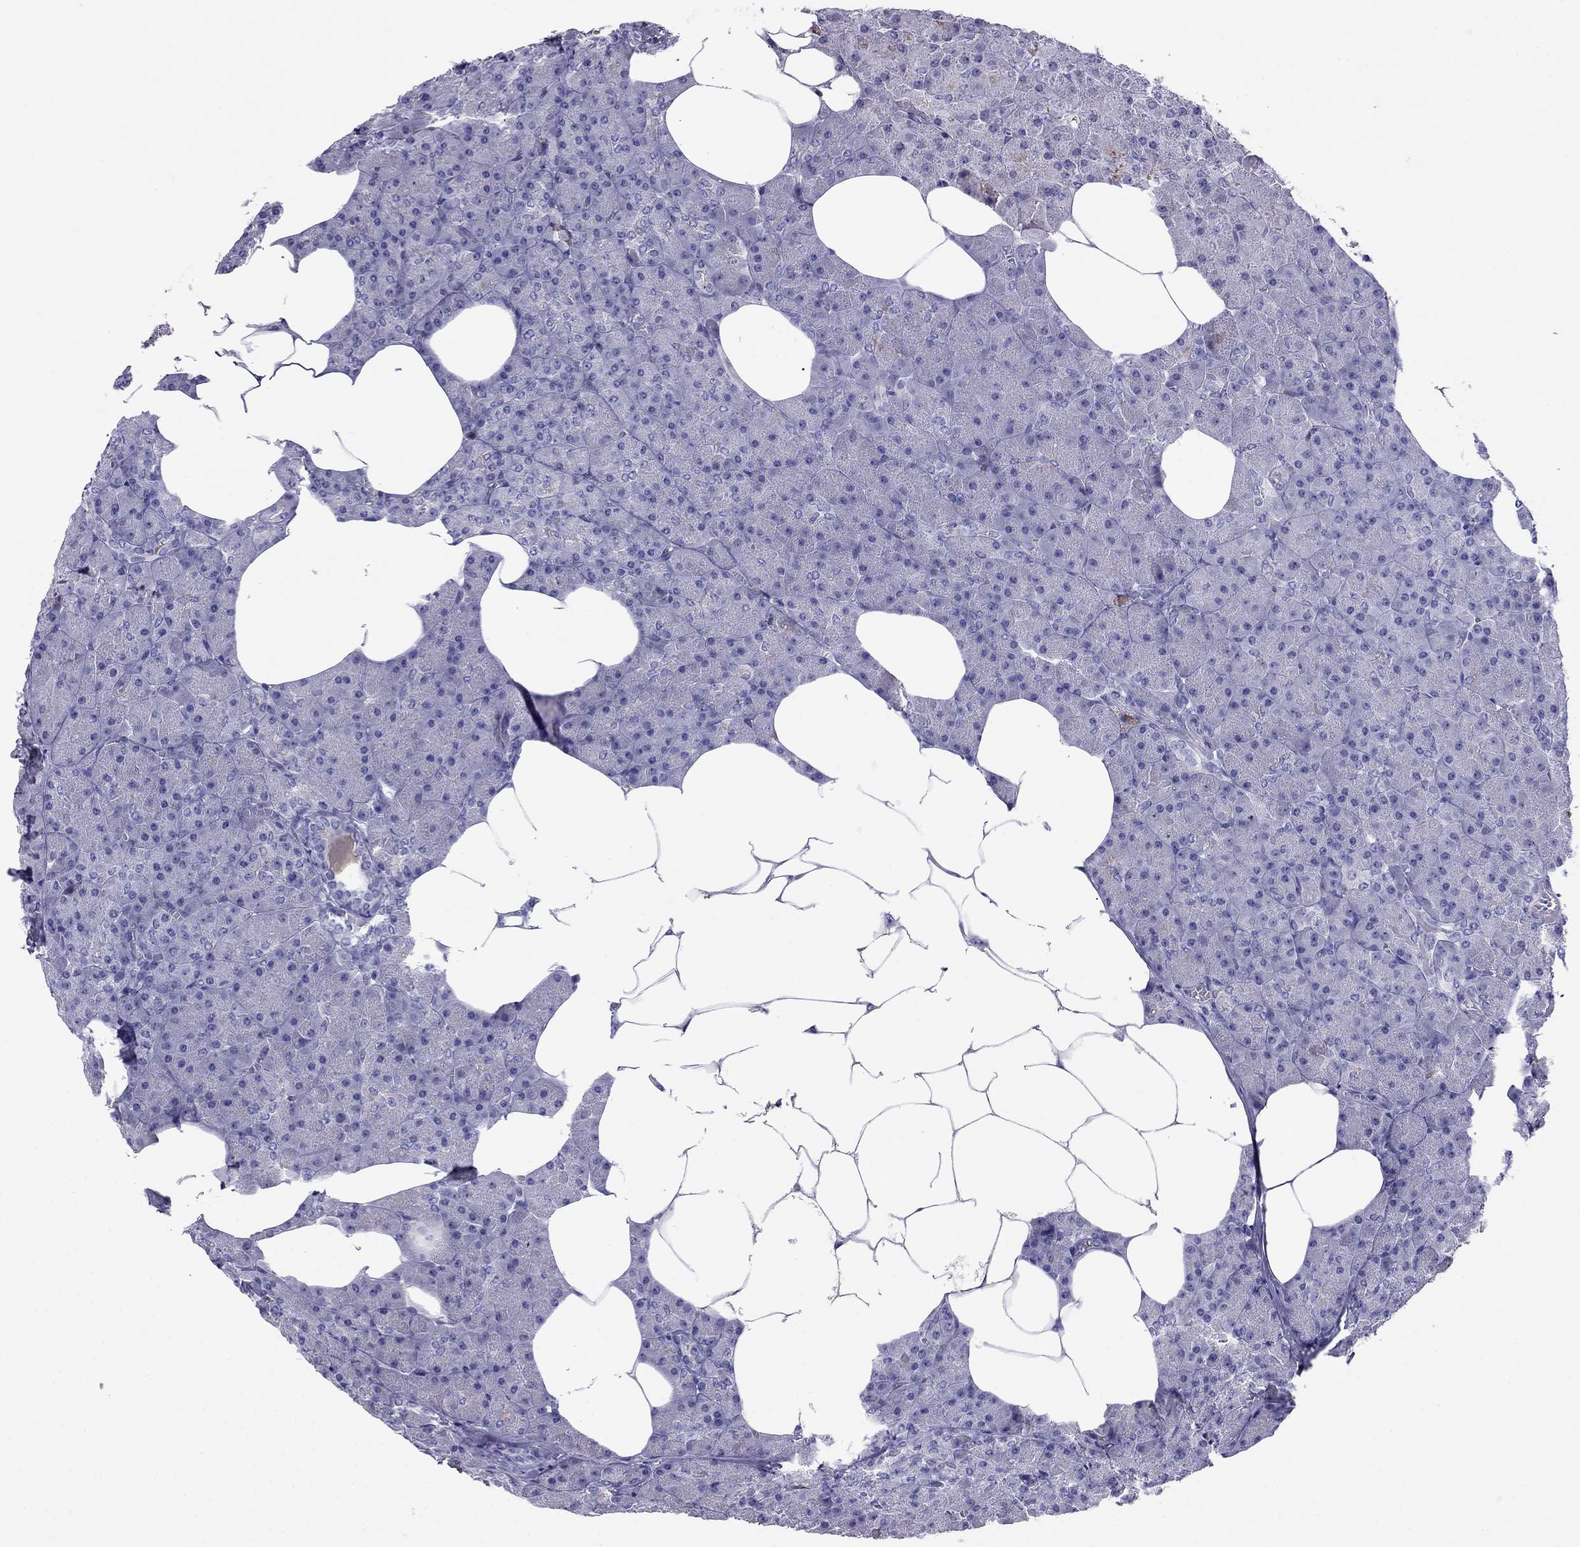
{"staining": {"intensity": "weak", "quantity": "<25%", "location": "cytoplasmic/membranous"}, "tissue": "pancreas", "cell_type": "Exocrine glandular cells", "image_type": "normal", "snomed": [{"axis": "morphology", "description": "Normal tissue, NOS"}, {"axis": "topography", "description": "Pancreas"}], "caption": "The micrograph shows no significant staining in exocrine glandular cells of pancreas.", "gene": "TBC1D21", "patient": {"sex": "female", "age": 45}}